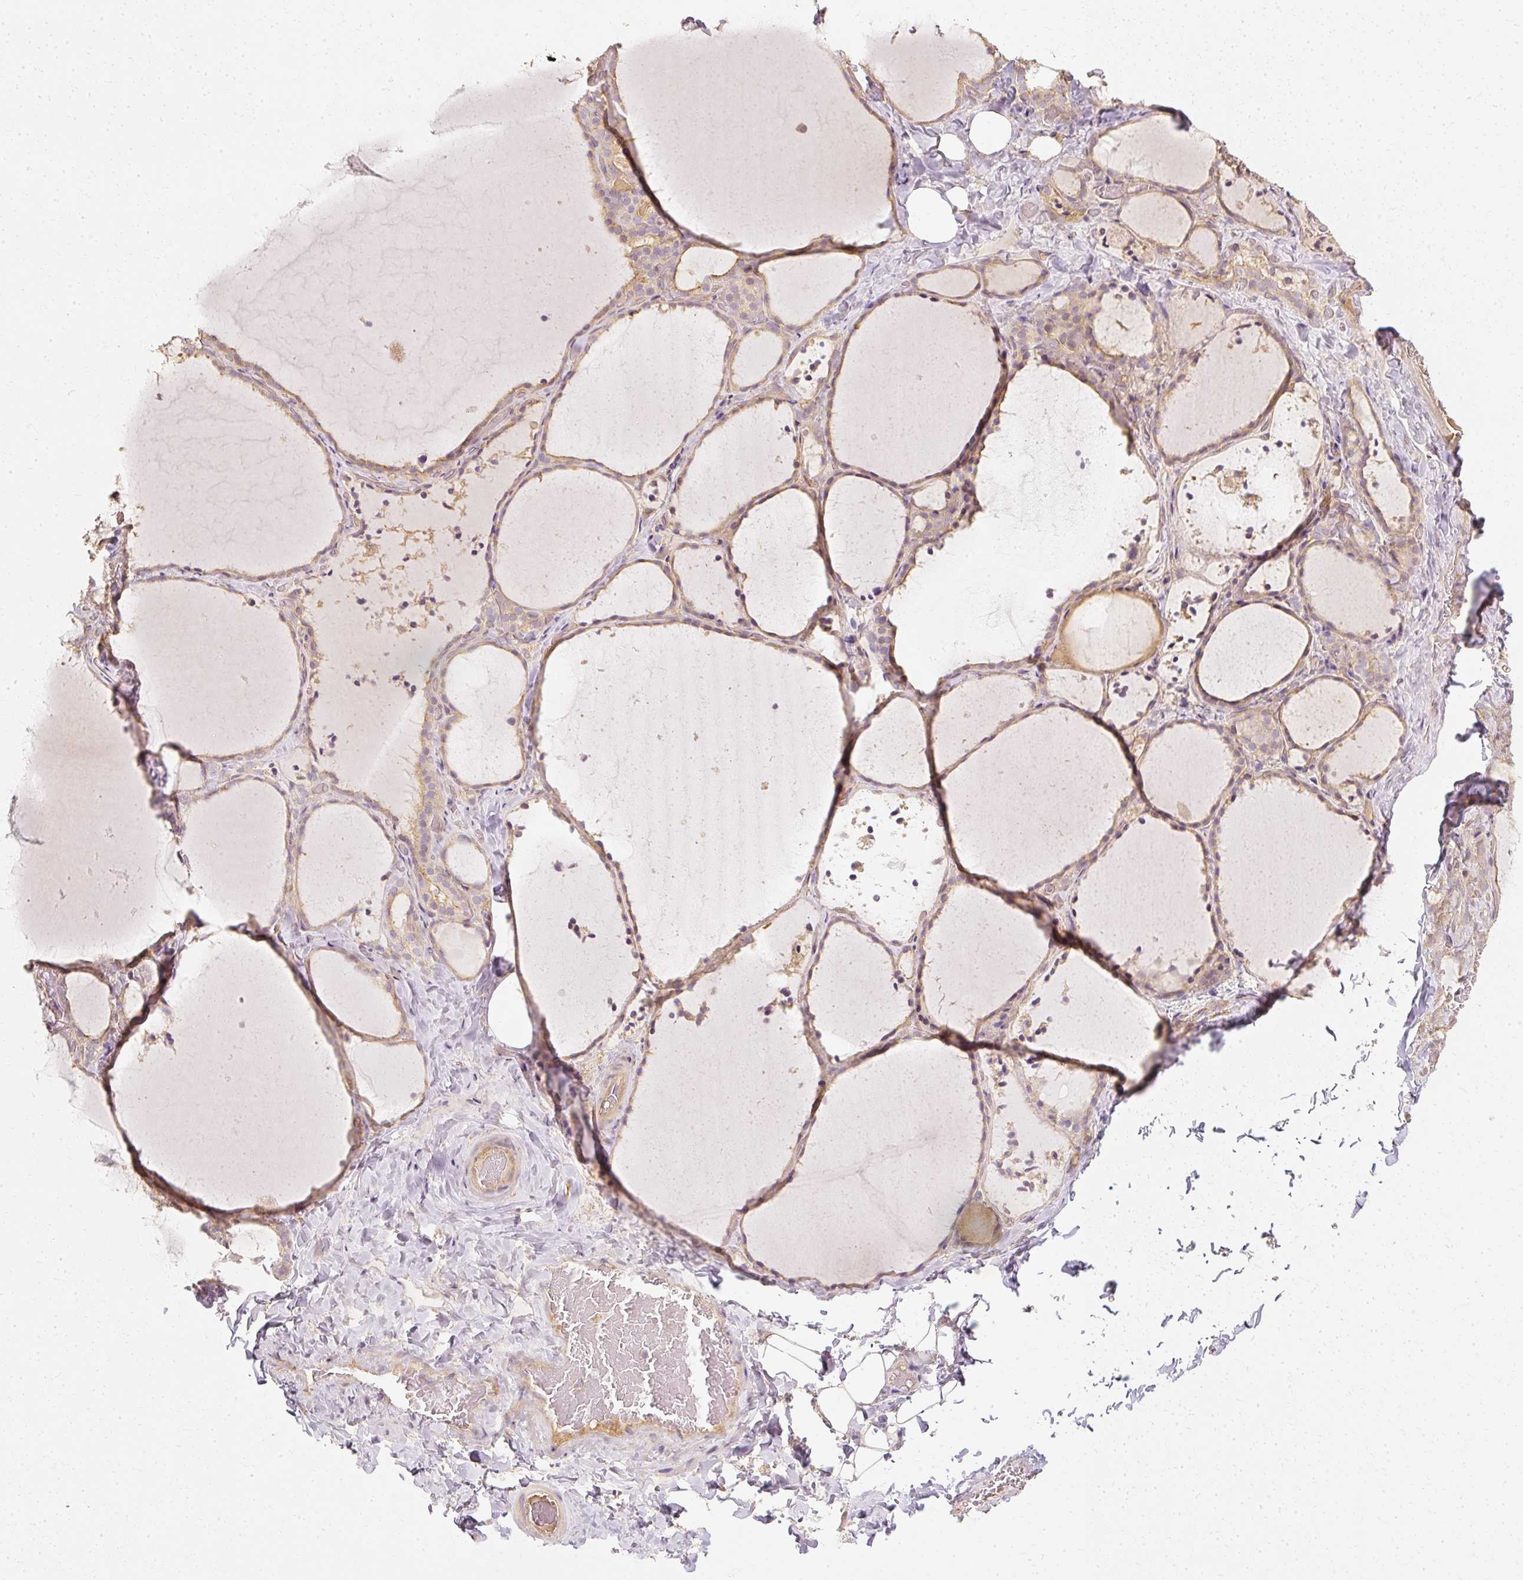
{"staining": {"intensity": "moderate", "quantity": "25%-75%", "location": "cytoplasmic/membranous"}, "tissue": "thyroid gland", "cell_type": "Glandular cells", "image_type": "normal", "snomed": [{"axis": "morphology", "description": "Normal tissue, NOS"}, {"axis": "topography", "description": "Thyroid gland"}], "caption": "Moderate cytoplasmic/membranous positivity for a protein is identified in about 25%-75% of glandular cells of unremarkable thyroid gland using immunohistochemistry.", "gene": "GNAQ", "patient": {"sex": "female", "age": 22}}